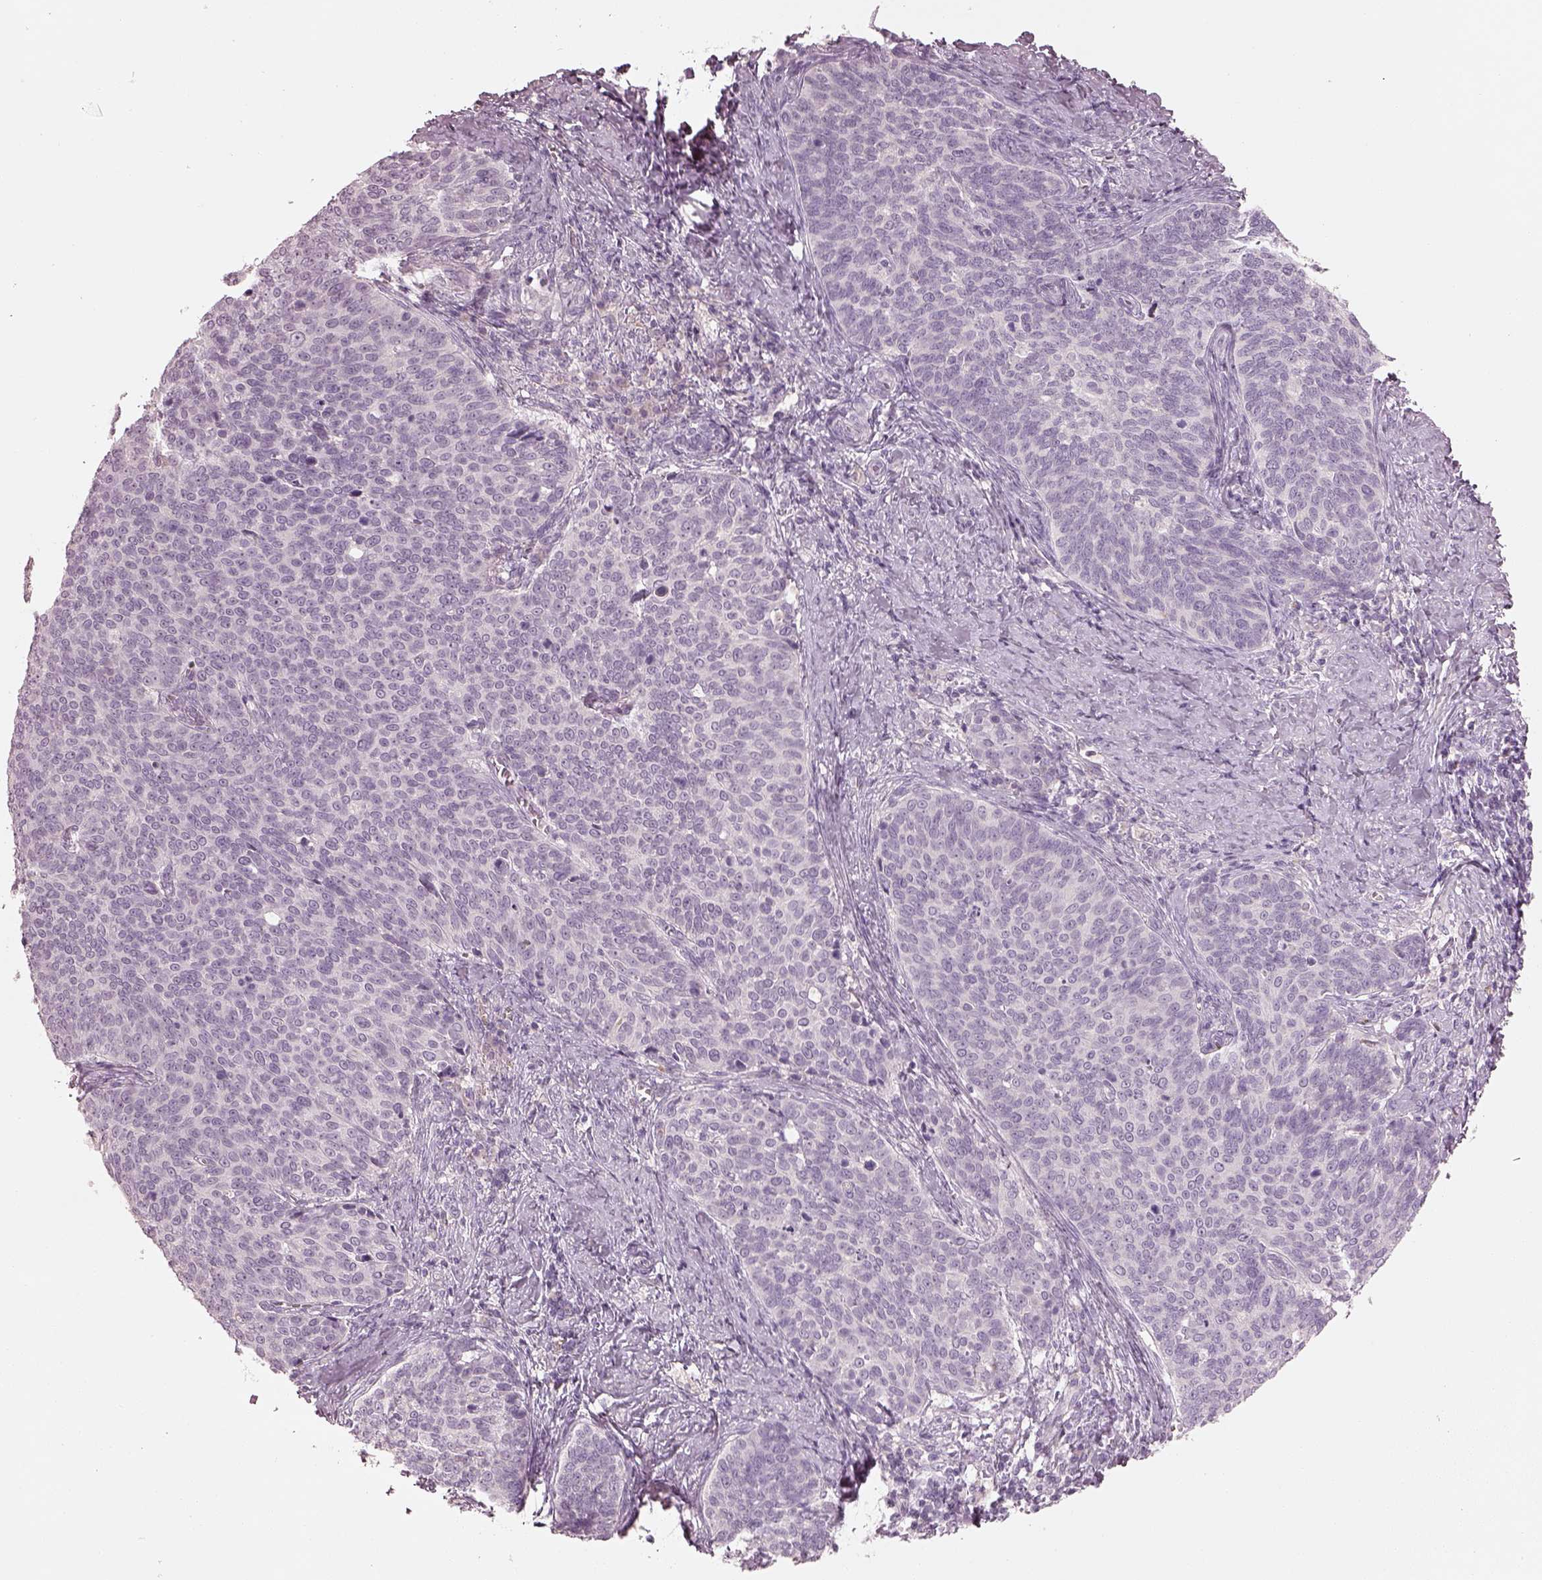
{"staining": {"intensity": "negative", "quantity": "none", "location": "none"}, "tissue": "cervical cancer", "cell_type": "Tumor cells", "image_type": "cancer", "snomed": [{"axis": "morphology", "description": "Normal tissue, NOS"}, {"axis": "morphology", "description": "Squamous cell carcinoma, NOS"}, {"axis": "topography", "description": "Cervix"}], "caption": "Immunohistochemical staining of human squamous cell carcinoma (cervical) exhibits no significant staining in tumor cells.", "gene": "SPATA6L", "patient": {"sex": "female", "age": 39}}